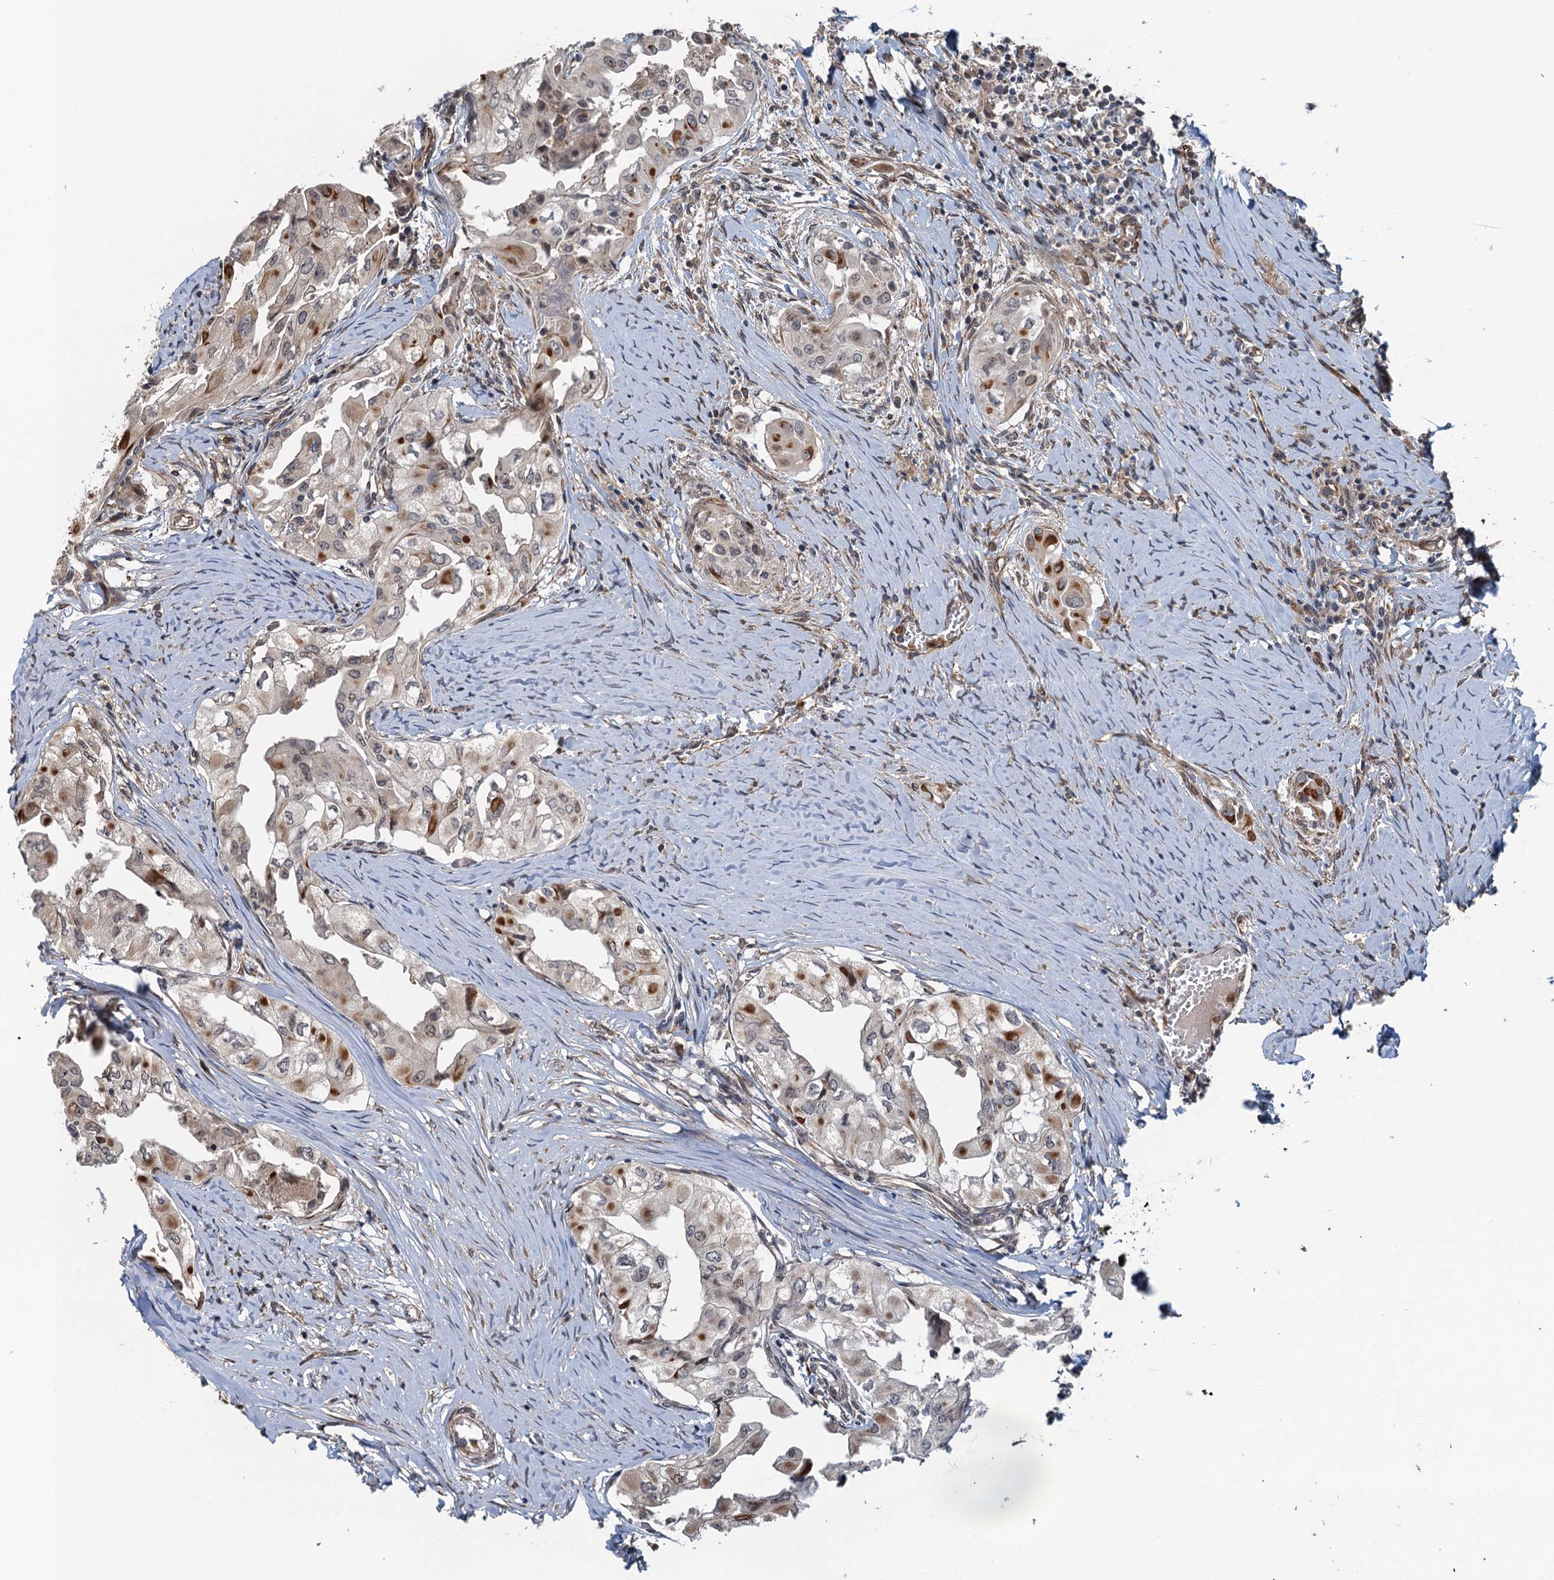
{"staining": {"intensity": "moderate", "quantity": "<25%", "location": "cytoplasmic/membranous"}, "tissue": "thyroid cancer", "cell_type": "Tumor cells", "image_type": "cancer", "snomed": [{"axis": "morphology", "description": "Papillary adenocarcinoma, NOS"}, {"axis": "topography", "description": "Thyroid gland"}], "caption": "Protein analysis of thyroid cancer tissue shows moderate cytoplasmic/membranous positivity in approximately <25% of tumor cells.", "gene": "WHAMM", "patient": {"sex": "female", "age": 59}}